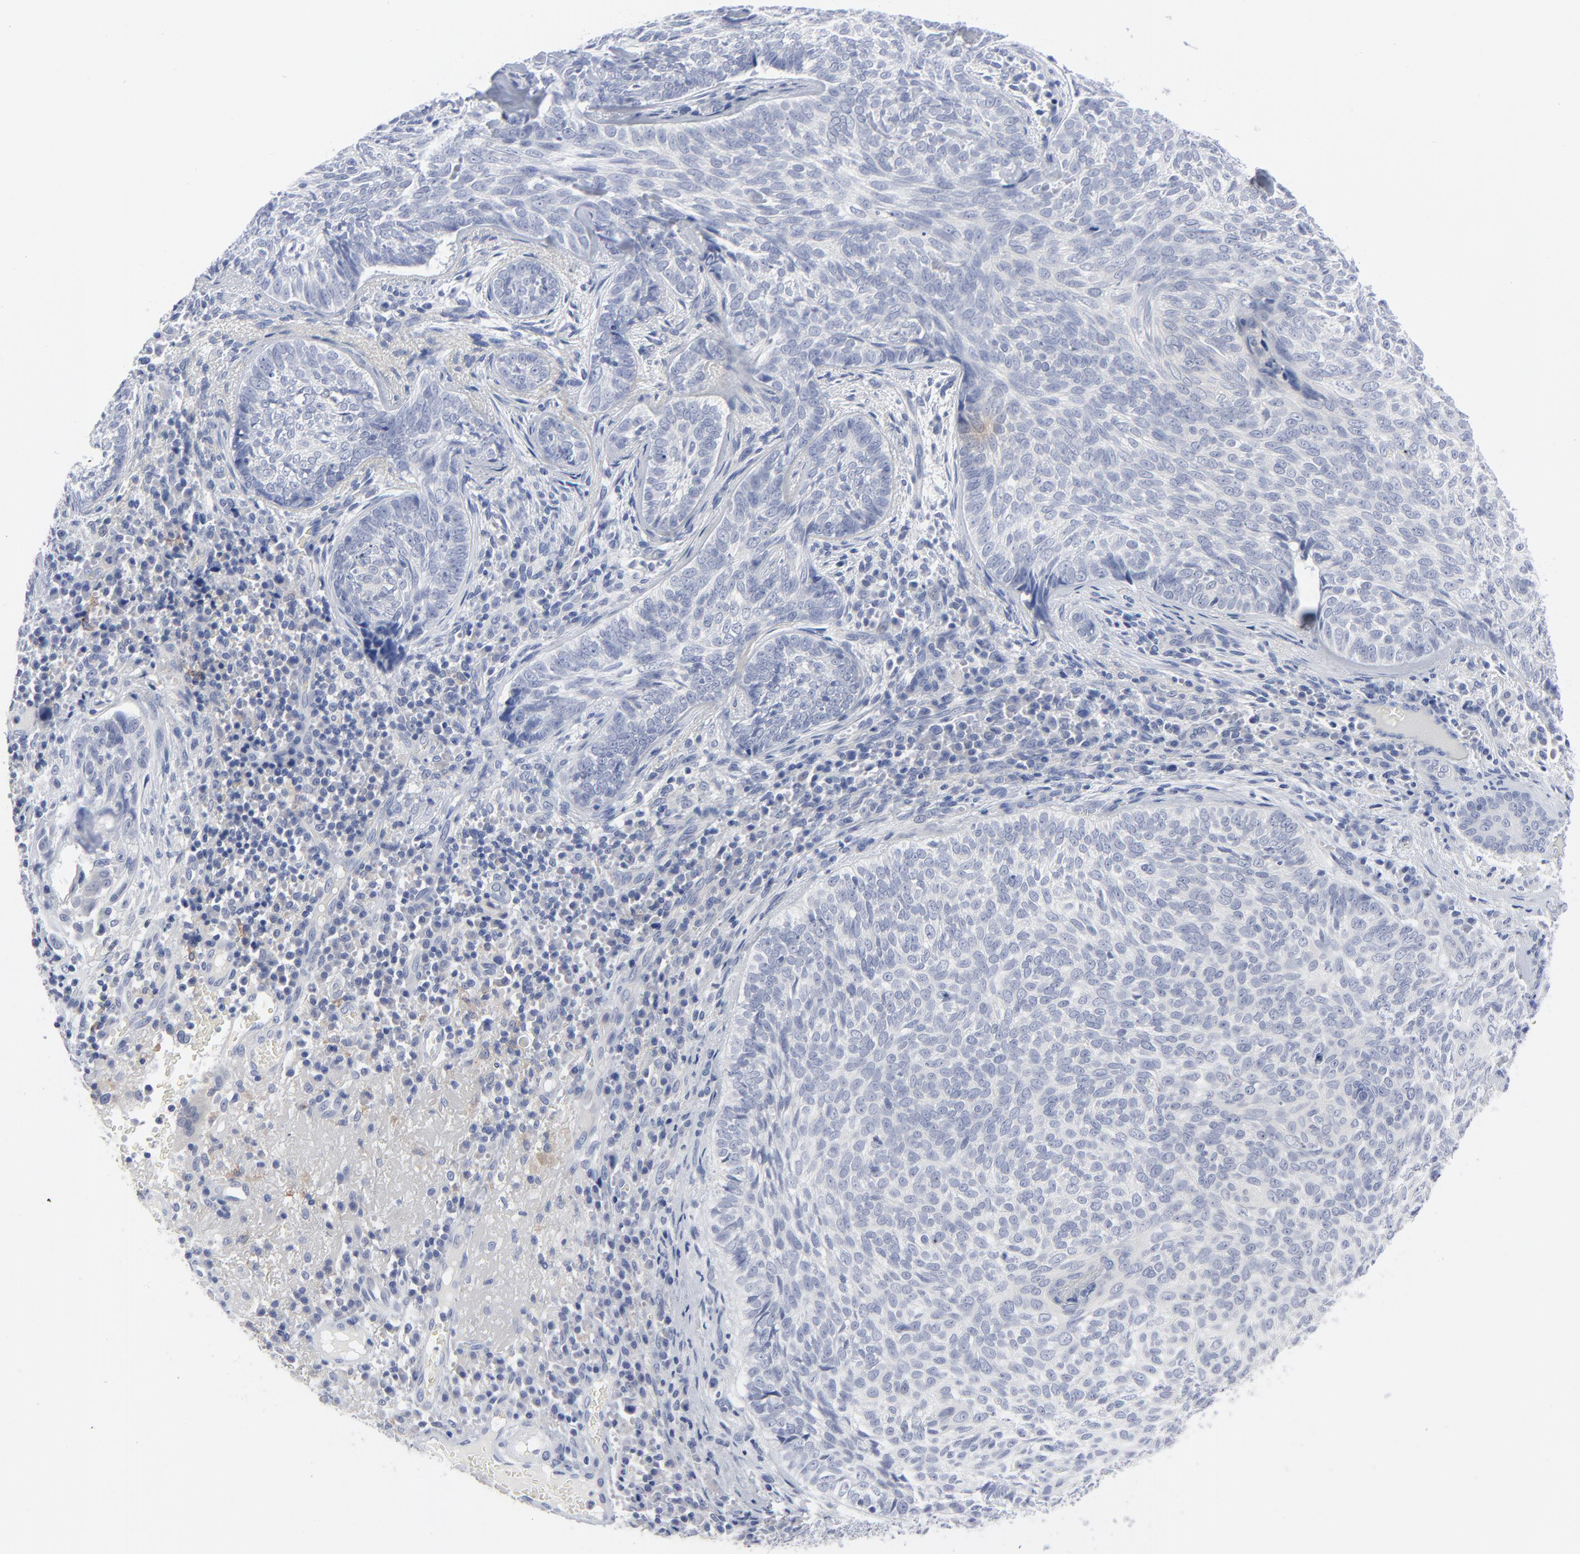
{"staining": {"intensity": "negative", "quantity": "none", "location": "none"}, "tissue": "skin cancer", "cell_type": "Tumor cells", "image_type": "cancer", "snomed": [{"axis": "morphology", "description": "Basal cell carcinoma"}, {"axis": "topography", "description": "Skin"}], "caption": "The micrograph displays no staining of tumor cells in skin cancer (basal cell carcinoma).", "gene": "CLEC4G", "patient": {"sex": "male", "age": 72}}